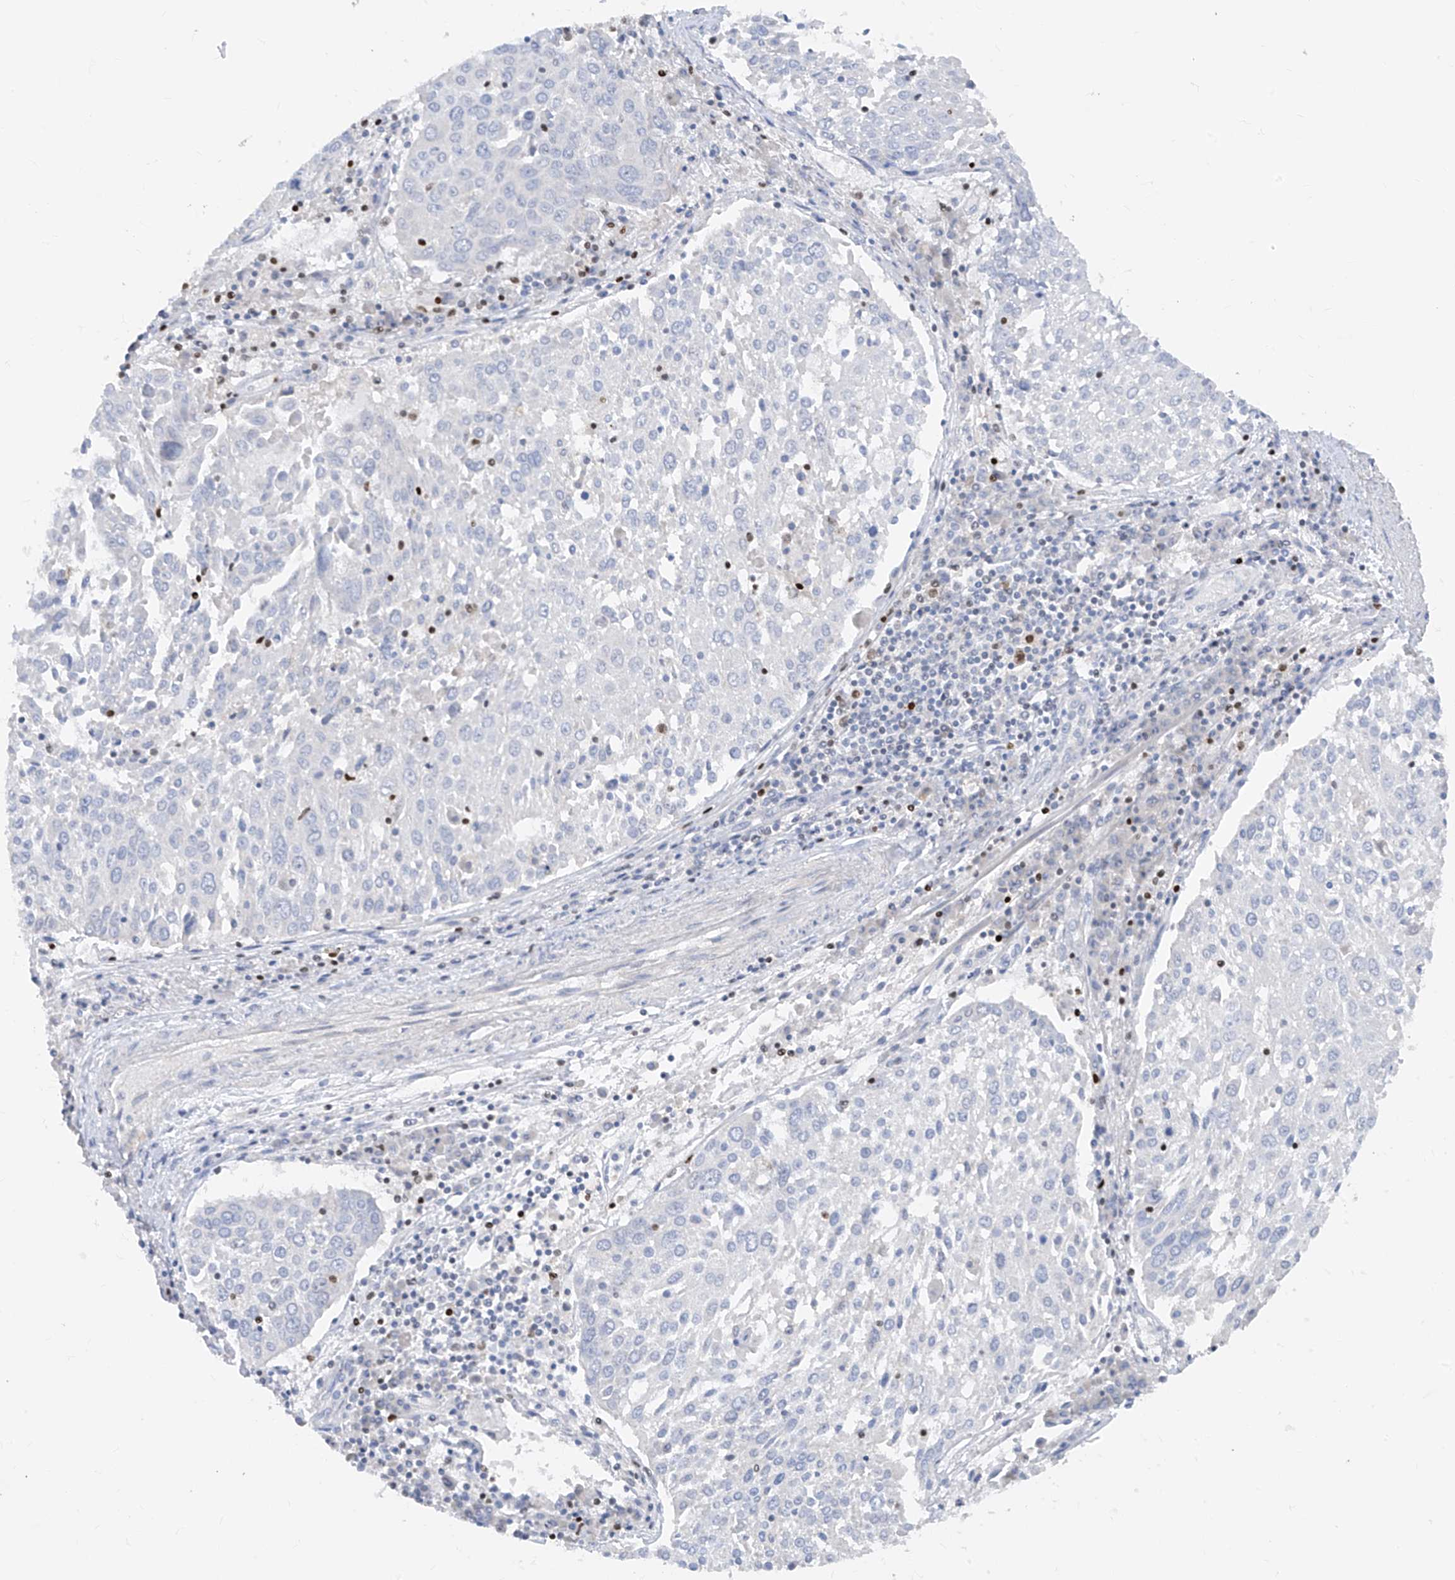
{"staining": {"intensity": "negative", "quantity": "none", "location": "none"}, "tissue": "lung cancer", "cell_type": "Tumor cells", "image_type": "cancer", "snomed": [{"axis": "morphology", "description": "Squamous cell carcinoma, NOS"}, {"axis": "topography", "description": "Lung"}], "caption": "Lung squamous cell carcinoma was stained to show a protein in brown. There is no significant positivity in tumor cells.", "gene": "TBX21", "patient": {"sex": "male", "age": 65}}